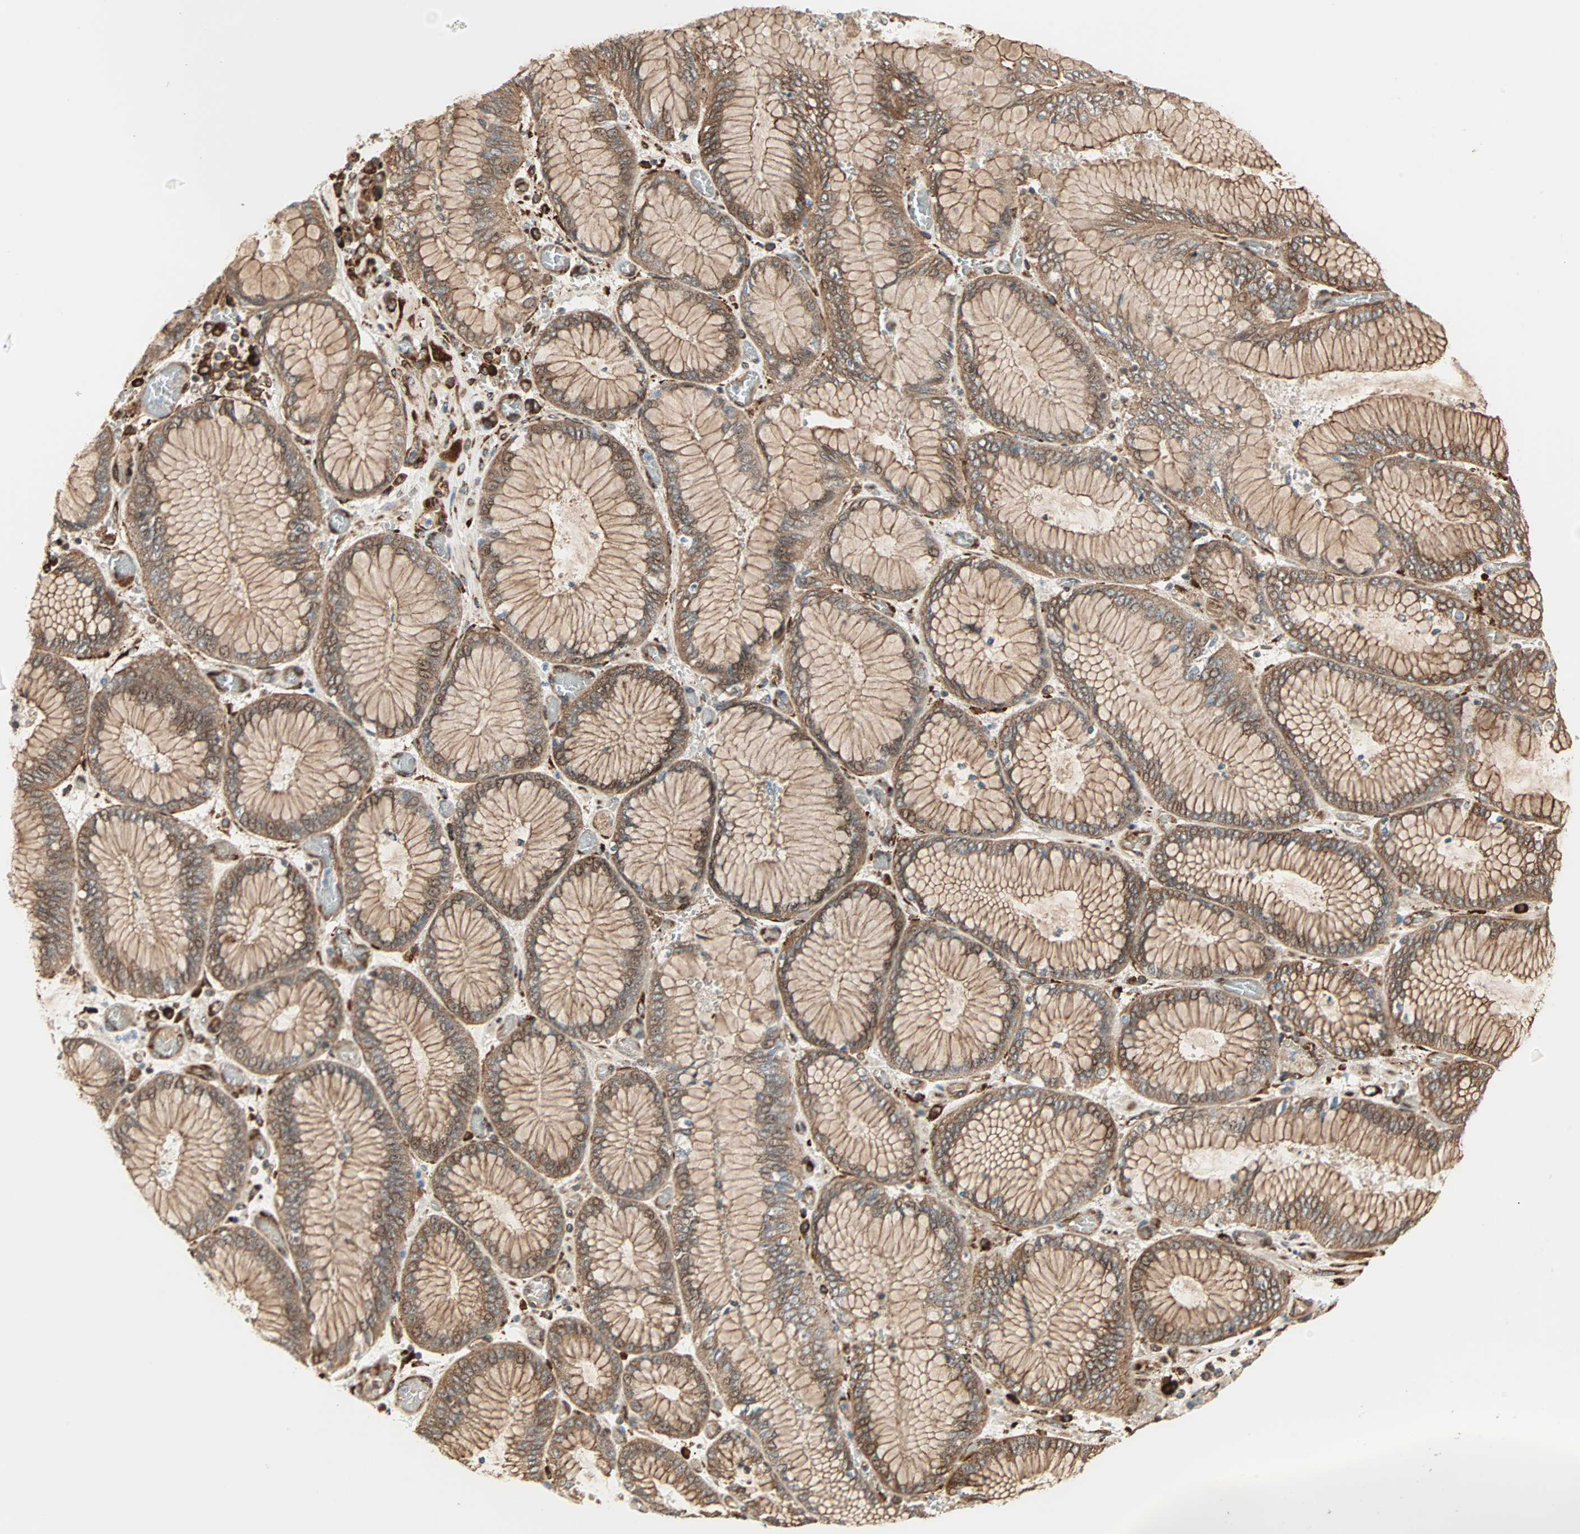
{"staining": {"intensity": "strong", "quantity": ">75%", "location": "cytoplasmic/membranous"}, "tissue": "stomach cancer", "cell_type": "Tumor cells", "image_type": "cancer", "snomed": [{"axis": "morphology", "description": "Normal tissue, NOS"}, {"axis": "morphology", "description": "Adenocarcinoma, NOS"}, {"axis": "topography", "description": "Stomach, upper"}, {"axis": "topography", "description": "Stomach"}], "caption": "The photomicrograph shows a brown stain indicating the presence of a protein in the cytoplasmic/membranous of tumor cells in stomach cancer (adenocarcinoma).", "gene": "P4HA1", "patient": {"sex": "male", "age": 76}}